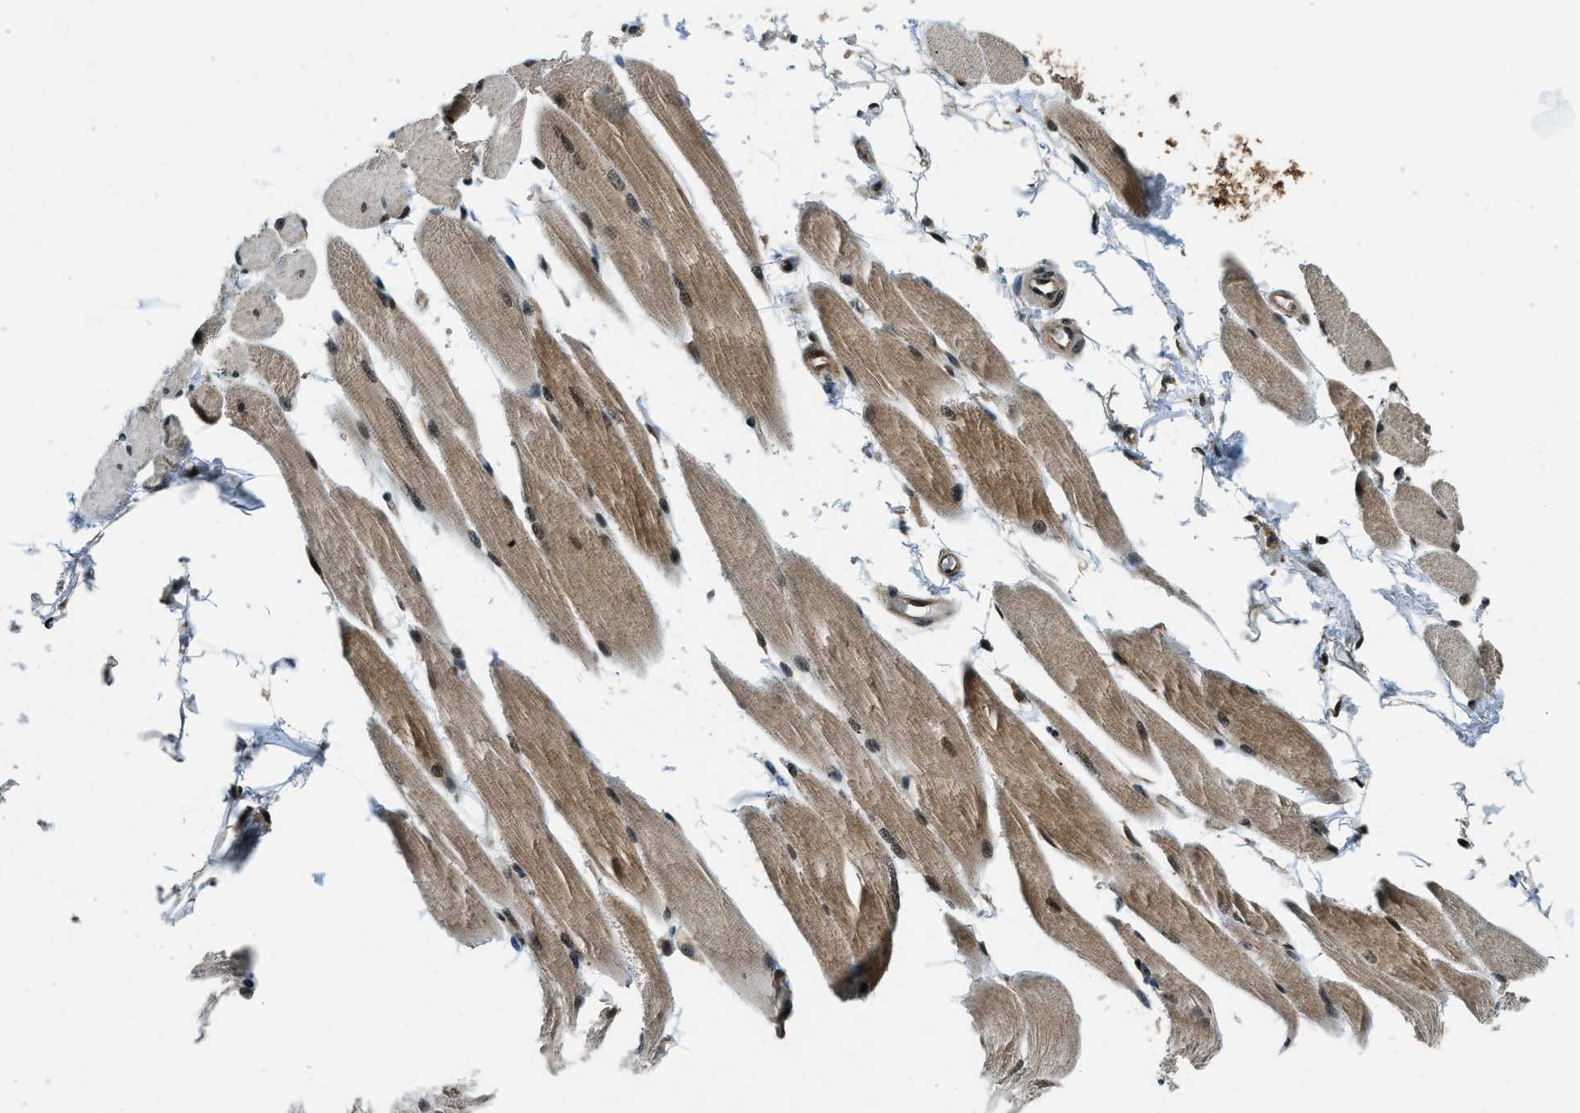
{"staining": {"intensity": "moderate", "quantity": ">75%", "location": "cytoplasmic/membranous,nuclear"}, "tissue": "skeletal muscle", "cell_type": "Myocytes", "image_type": "normal", "snomed": [{"axis": "morphology", "description": "Normal tissue, NOS"}, {"axis": "topography", "description": "Skeletal muscle"}, {"axis": "topography", "description": "Peripheral nerve tissue"}], "caption": "IHC (DAB) staining of normal human skeletal muscle exhibits moderate cytoplasmic/membranous,nuclear protein expression in approximately >75% of myocytes. The protein of interest is shown in brown color, while the nuclei are stained blue.", "gene": "NUDCD3", "patient": {"sex": "female", "age": 84}}